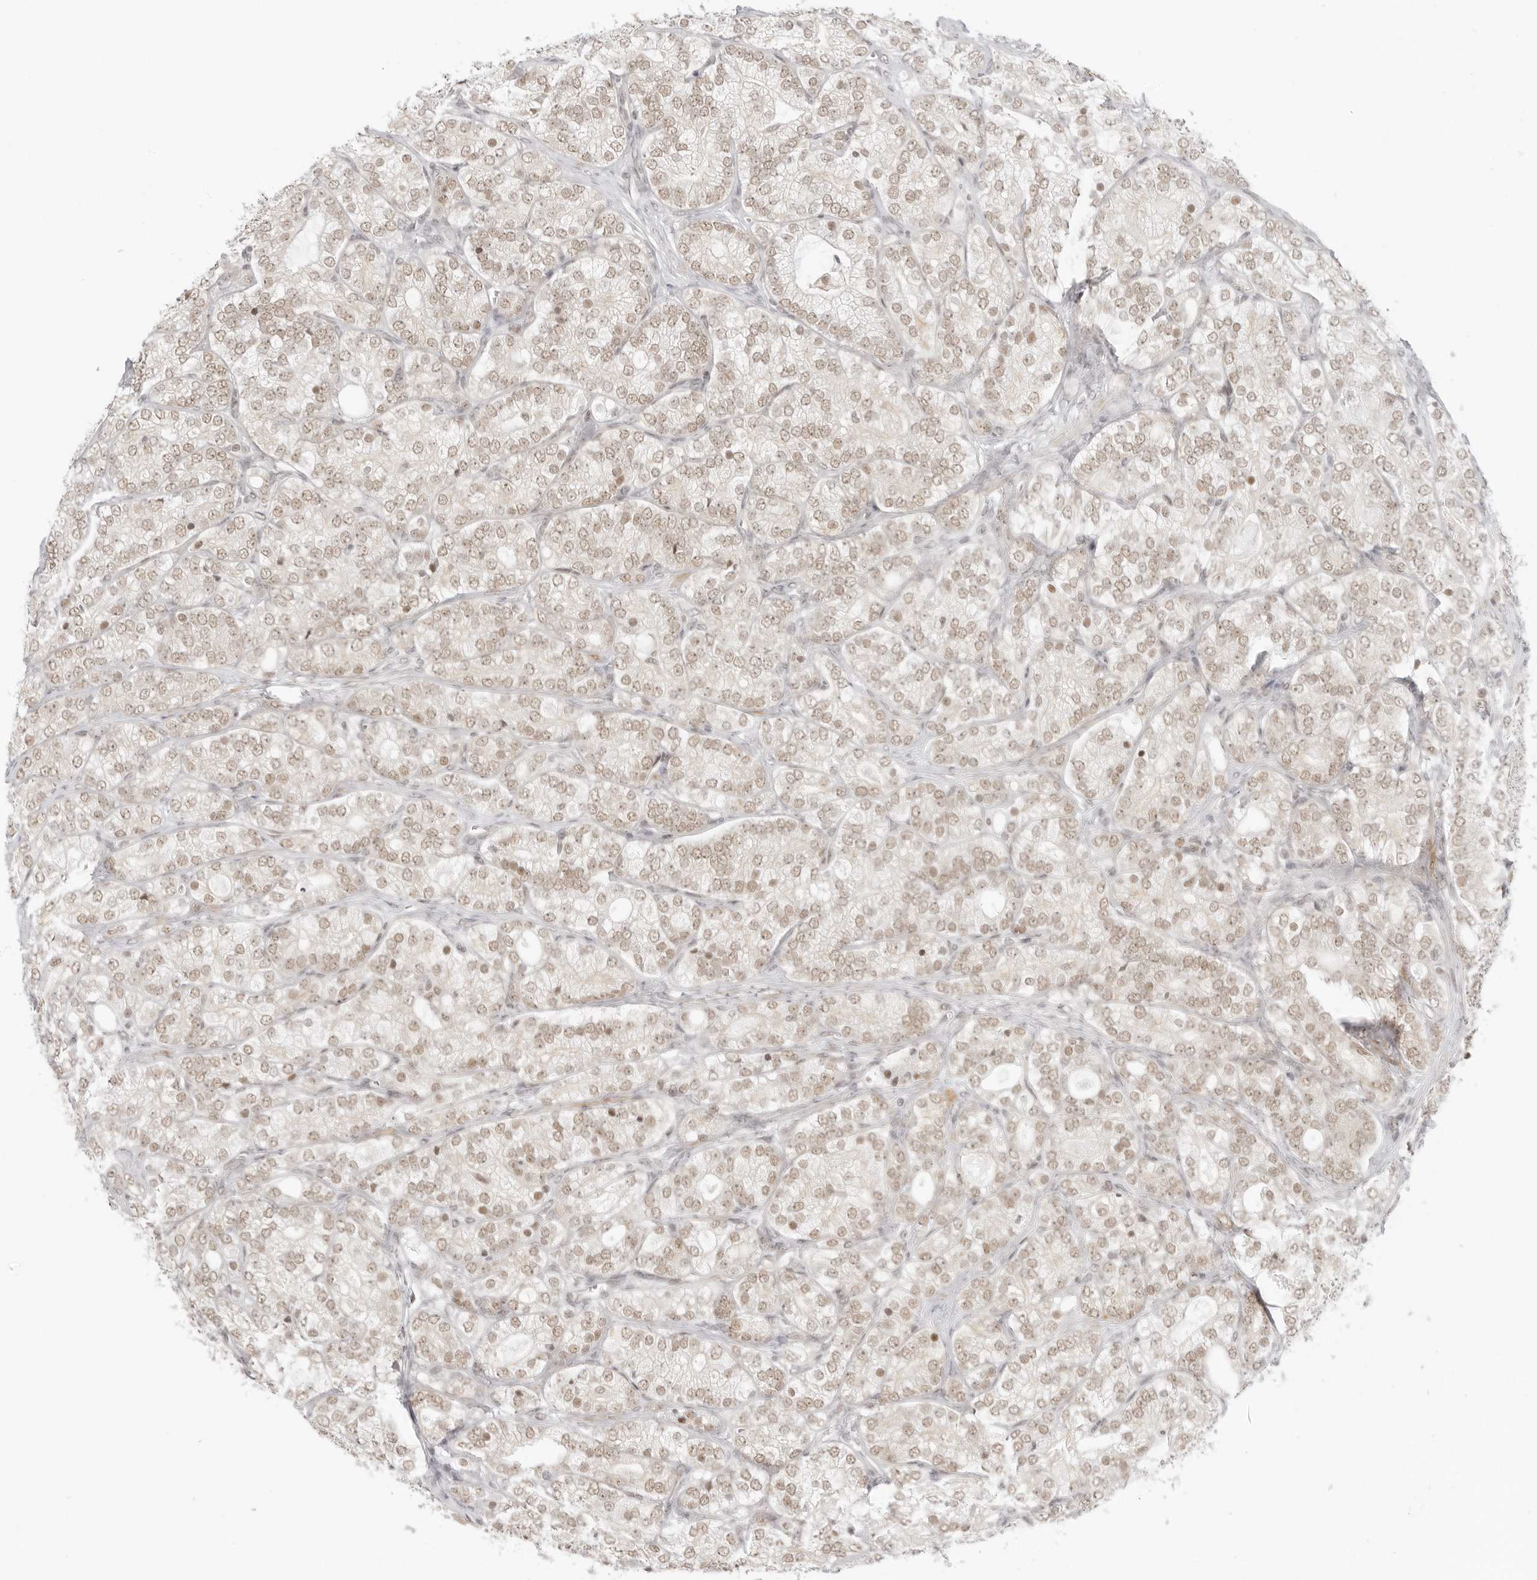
{"staining": {"intensity": "weak", "quantity": ">75%", "location": "nuclear"}, "tissue": "prostate cancer", "cell_type": "Tumor cells", "image_type": "cancer", "snomed": [{"axis": "morphology", "description": "Adenocarcinoma, High grade"}, {"axis": "topography", "description": "Prostate"}], "caption": "Prostate cancer tissue displays weak nuclear staining in about >75% of tumor cells Immunohistochemistry stains the protein in brown and the nuclei are stained blue.", "gene": "TCIM", "patient": {"sex": "male", "age": 57}}